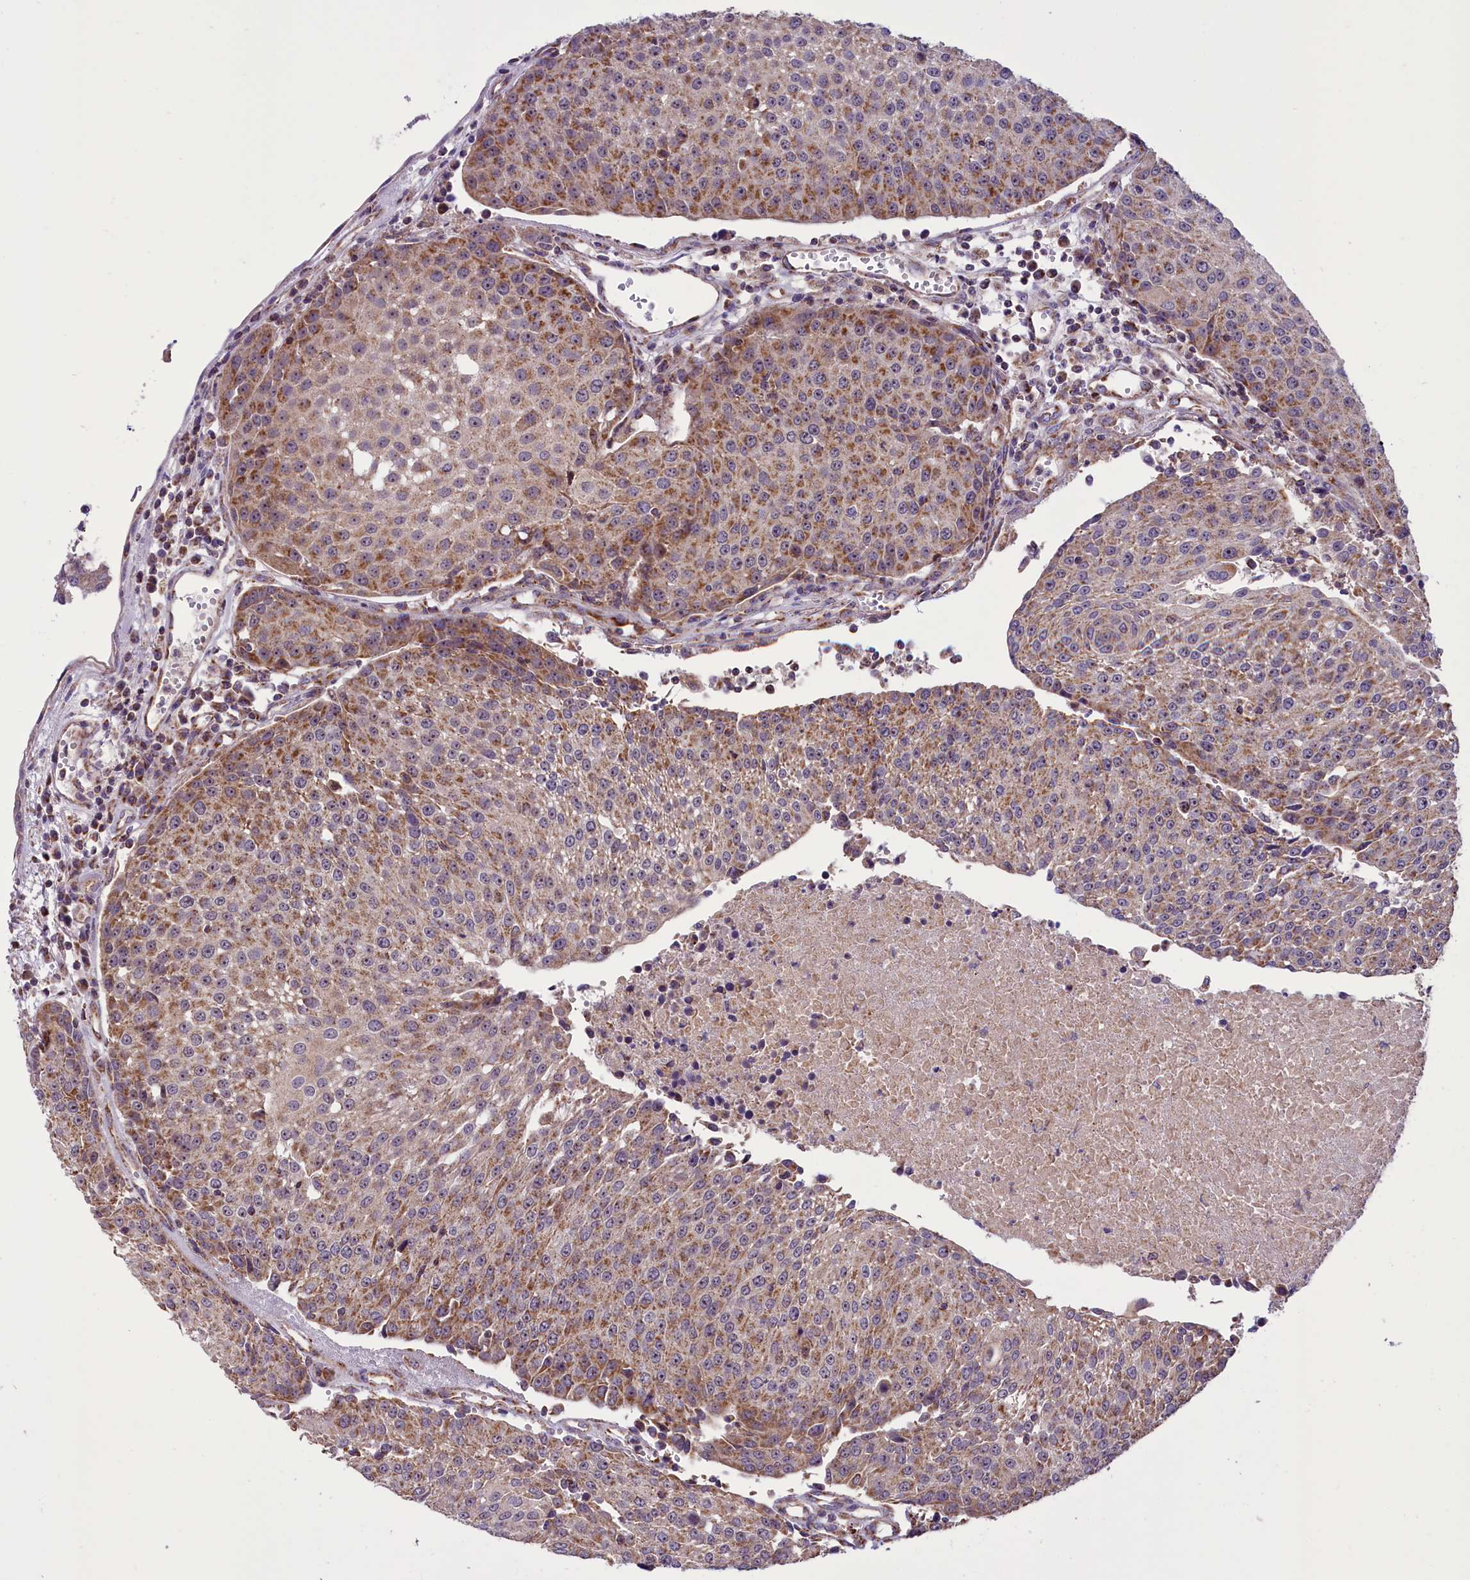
{"staining": {"intensity": "moderate", "quantity": ">75%", "location": "cytoplasmic/membranous"}, "tissue": "urothelial cancer", "cell_type": "Tumor cells", "image_type": "cancer", "snomed": [{"axis": "morphology", "description": "Urothelial carcinoma, High grade"}, {"axis": "topography", "description": "Urinary bladder"}], "caption": "Protein analysis of urothelial carcinoma (high-grade) tissue reveals moderate cytoplasmic/membranous expression in approximately >75% of tumor cells.", "gene": "GLRX5", "patient": {"sex": "female", "age": 85}}